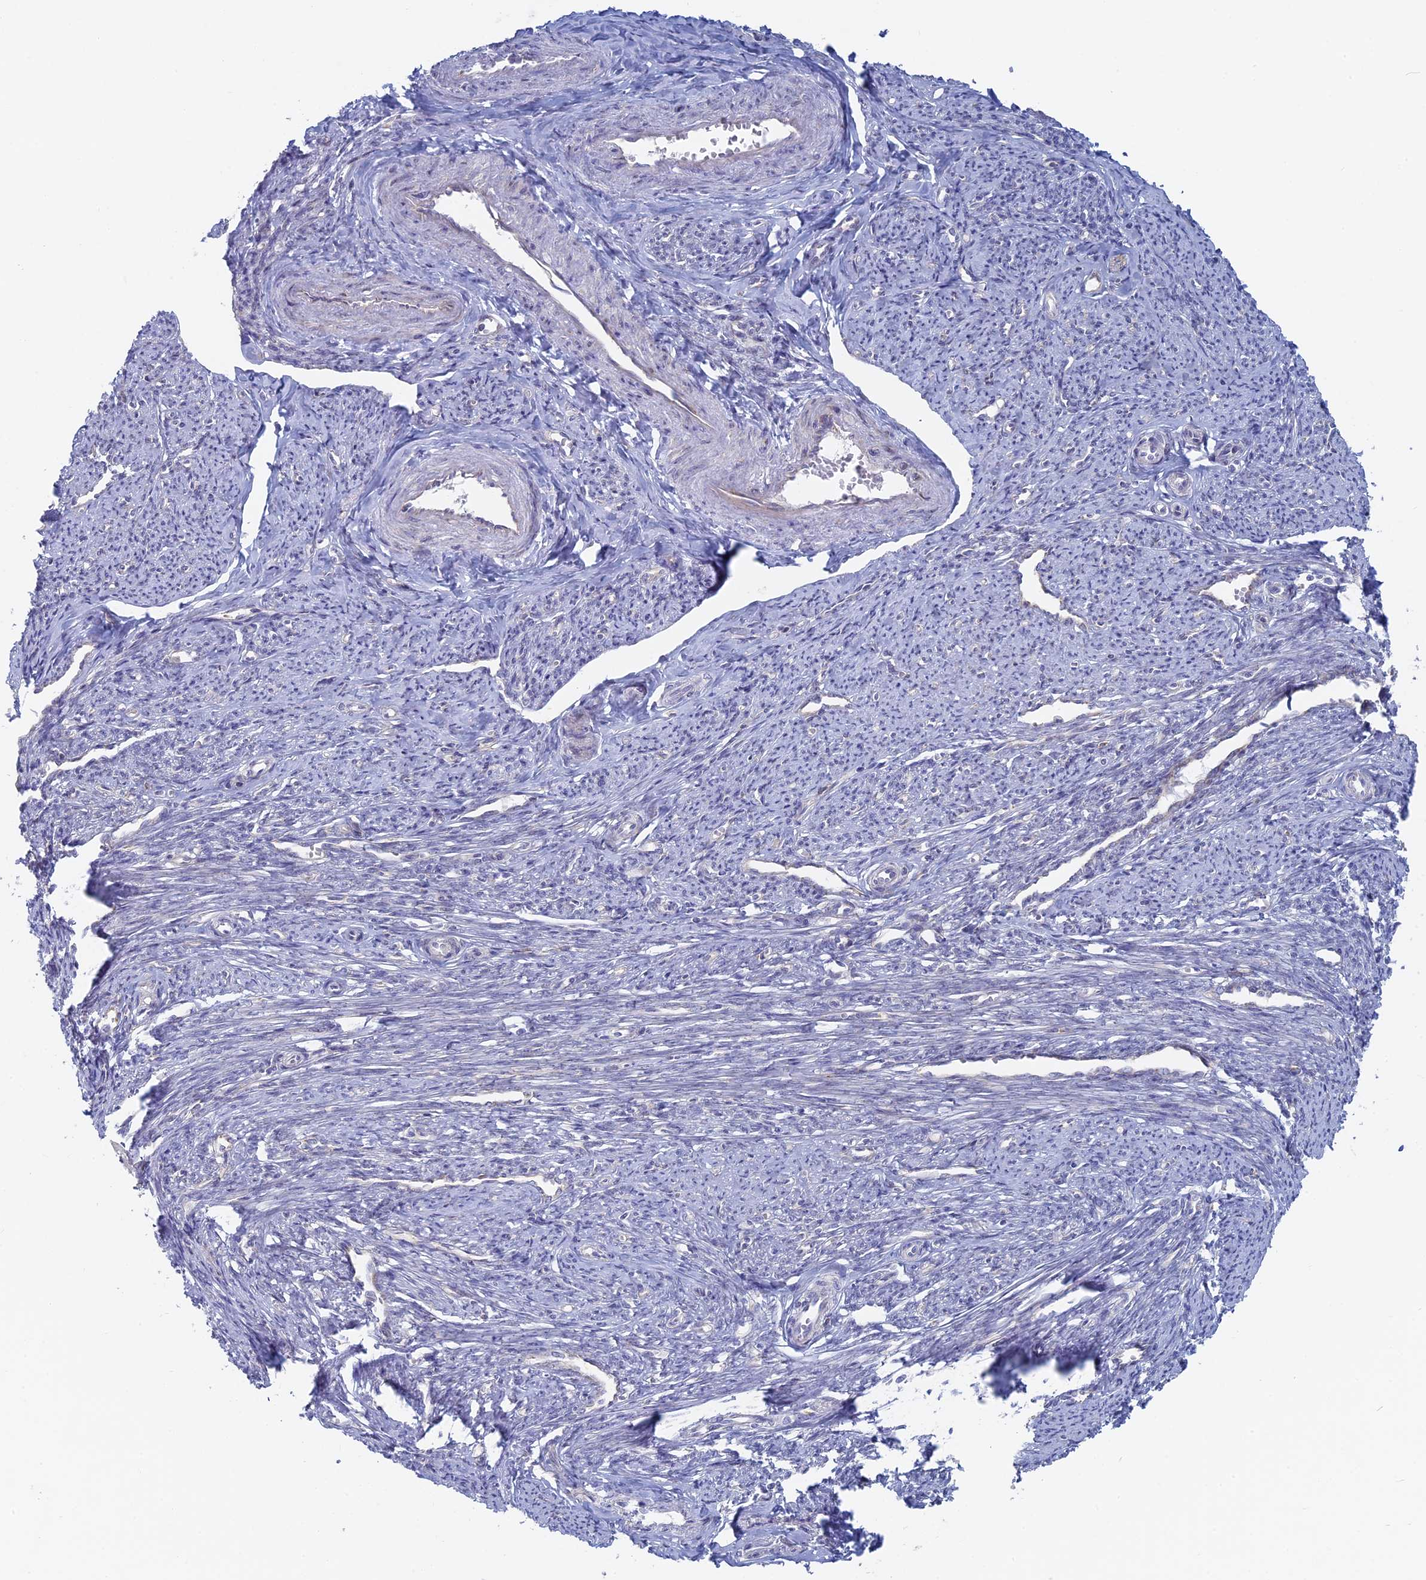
{"staining": {"intensity": "moderate", "quantity": "25%-75%", "location": "cytoplasmic/membranous"}, "tissue": "smooth muscle", "cell_type": "Smooth muscle cells", "image_type": "normal", "snomed": [{"axis": "morphology", "description": "Normal tissue, NOS"}, {"axis": "topography", "description": "Smooth muscle"}, {"axis": "topography", "description": "Uterus"}], "caption": "A photomicrograph of smooth muscle stained for a protein exhibits moderate cytoplasmic/membranous brown staining in smooth muscle cells. Using DAB (brown) and hematoxylin (blue) stains, captured at high magnification using brightfield microscopy.", "gene": "TBC1D30", "patient": {"sex": "female", "age": 59}}